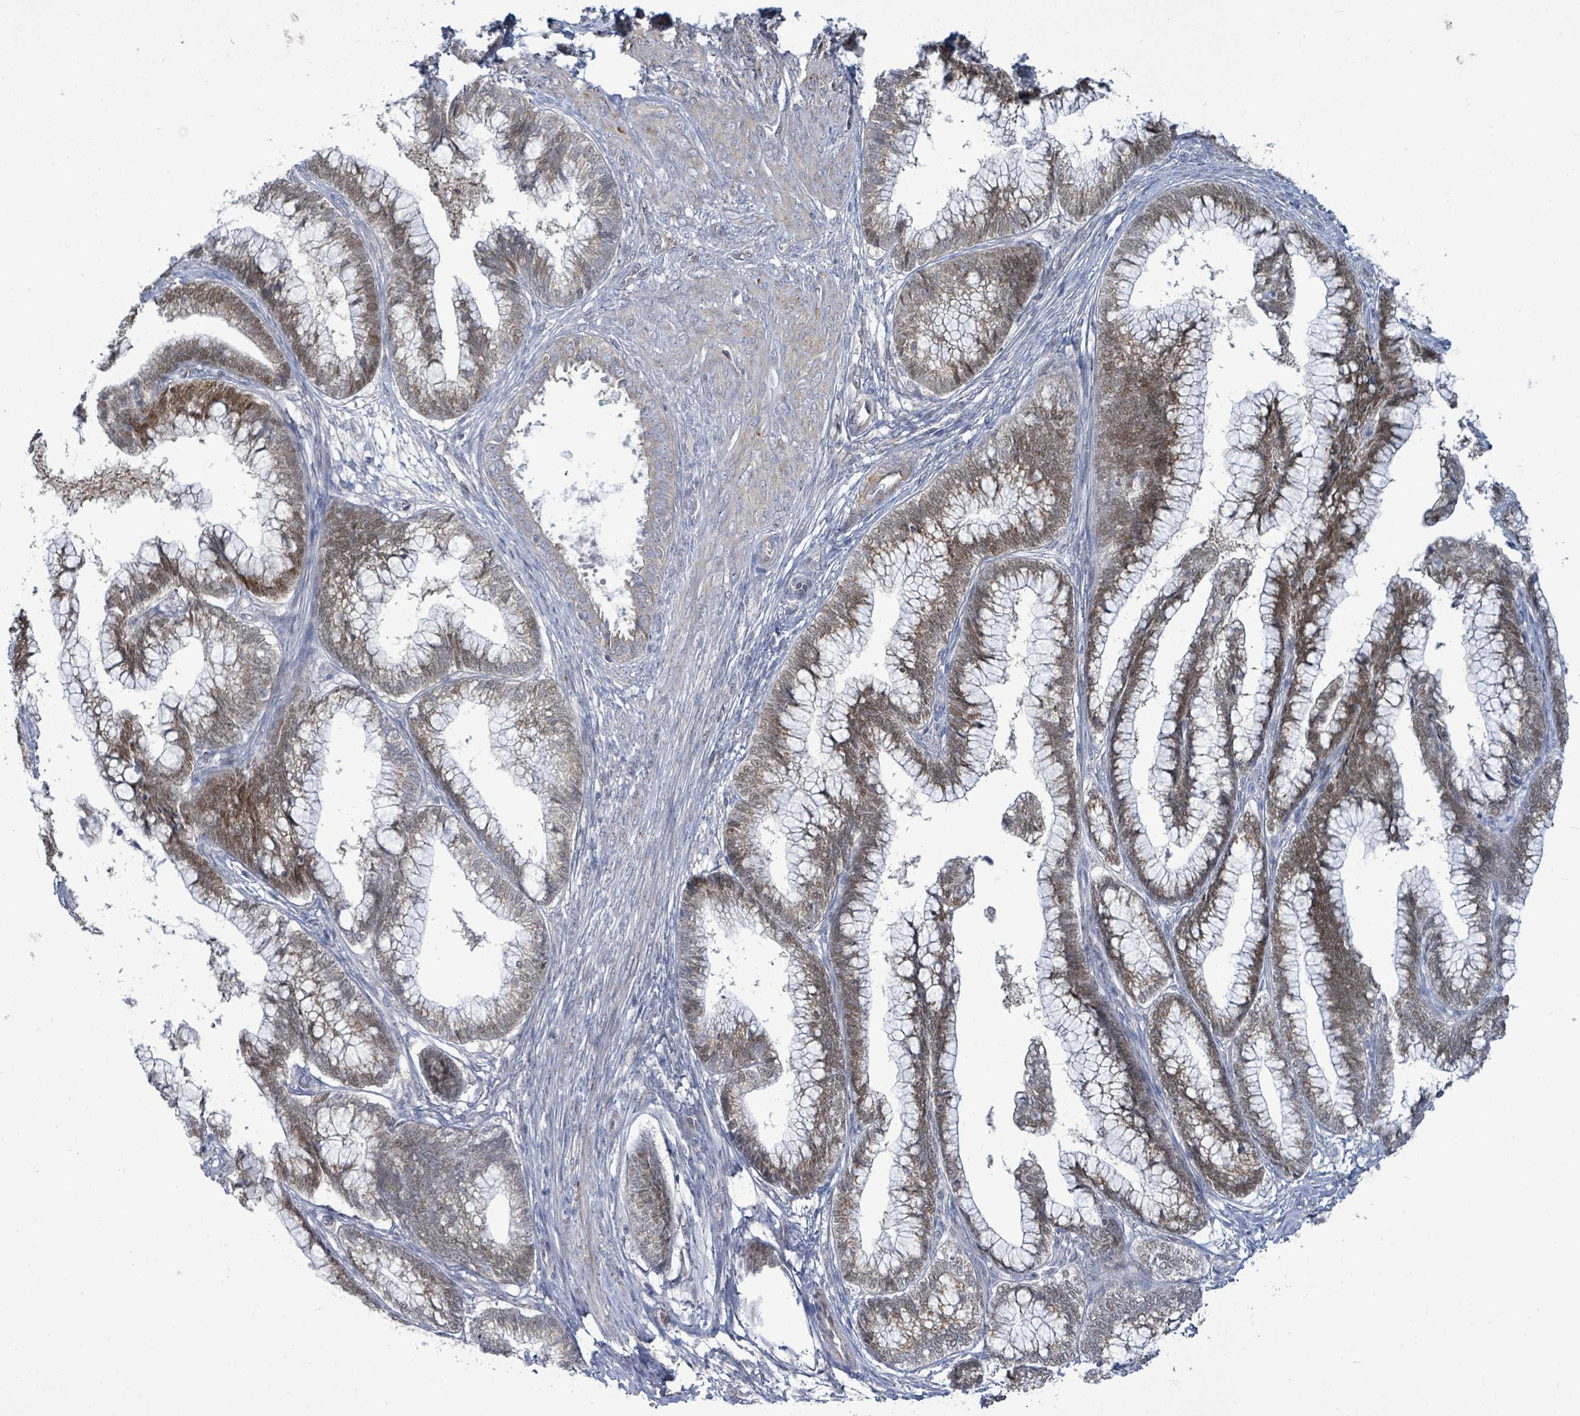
{"staining": {"intensity": "moderate", "quantity": ">75%", "location": "cytoplasmic/membranous,nuclear"}, "tissue": "cervical cancer", "cell_type": "Tumor cells", "image_type": "cancer", "snomed": [{"axis": "morphology", "description": "Adenocarcinoma, NOS"}, {"axis": "topography", "description": "Cervix"}], "caption": "A micrograph of cervical cancer stained for a protein reveals moderate cytoplasmic/membranous and nuclear brown staining in tumor cells. Using DAB (brown) and hematoxylin (blue) stains, captured at high magnification using brightfield microscopy.", "gene": "ZFPM1", "patient": {"sex": "female", "age": 44}}